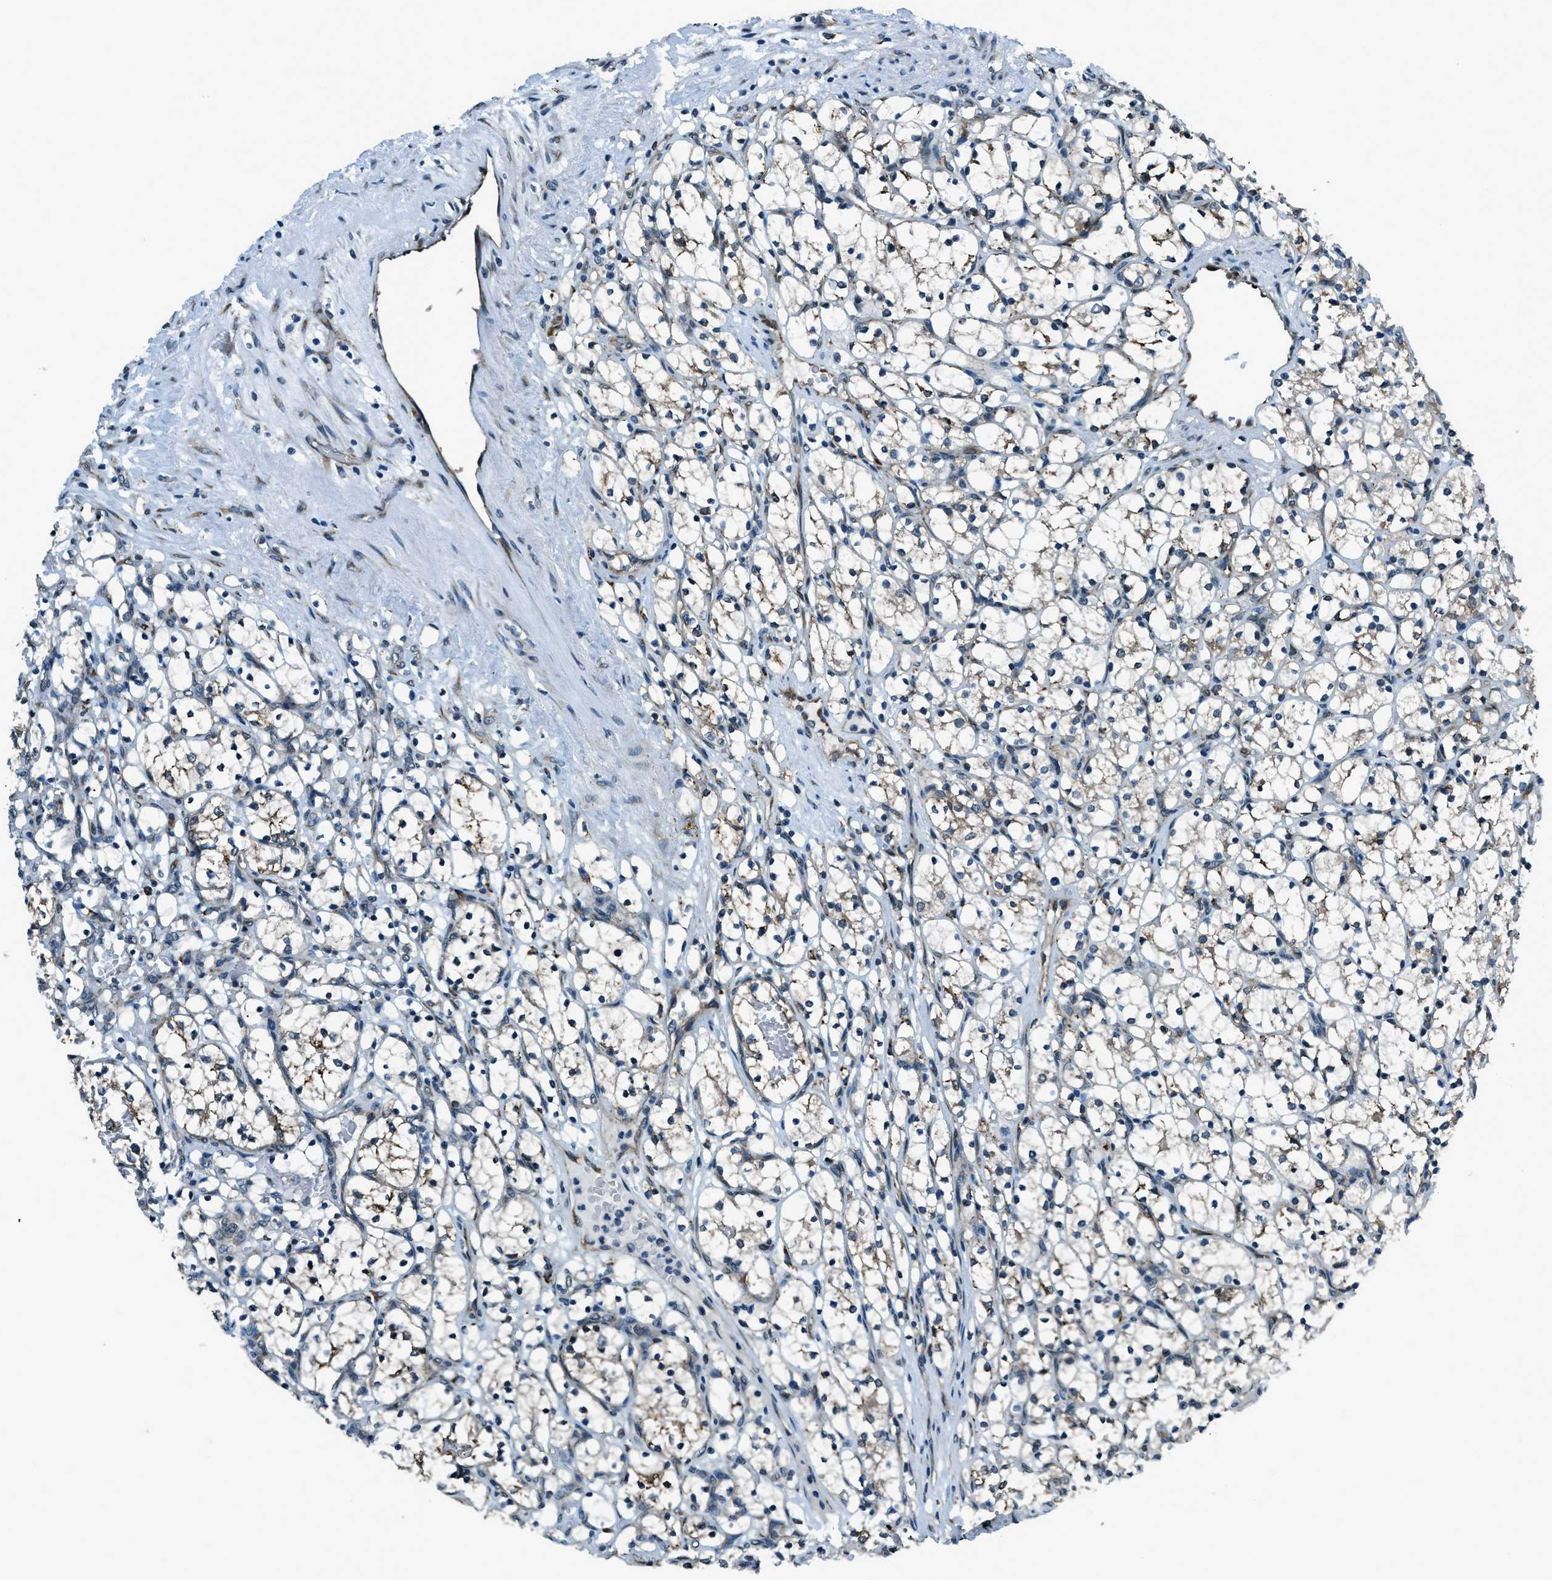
{"staining": {"intensity": "weak", "quantity": "<25%", "location": "cytoplasmic/membranous"}, "tissue": "renal cancer", "cell_type": "Tumor cells", "image_type": "cancer", "snomed": [{"axis": "morphology", "description": "Adenocarcinoma, NOS"}, {"axis": "topography", "description": "Kidney"}], "caption": "Protein analysis of renal adenocarcinoma exhibits no significant positivity in tumor cells.", "gene": "GINM1", "patient": {"sex": "female", "age": 69}}